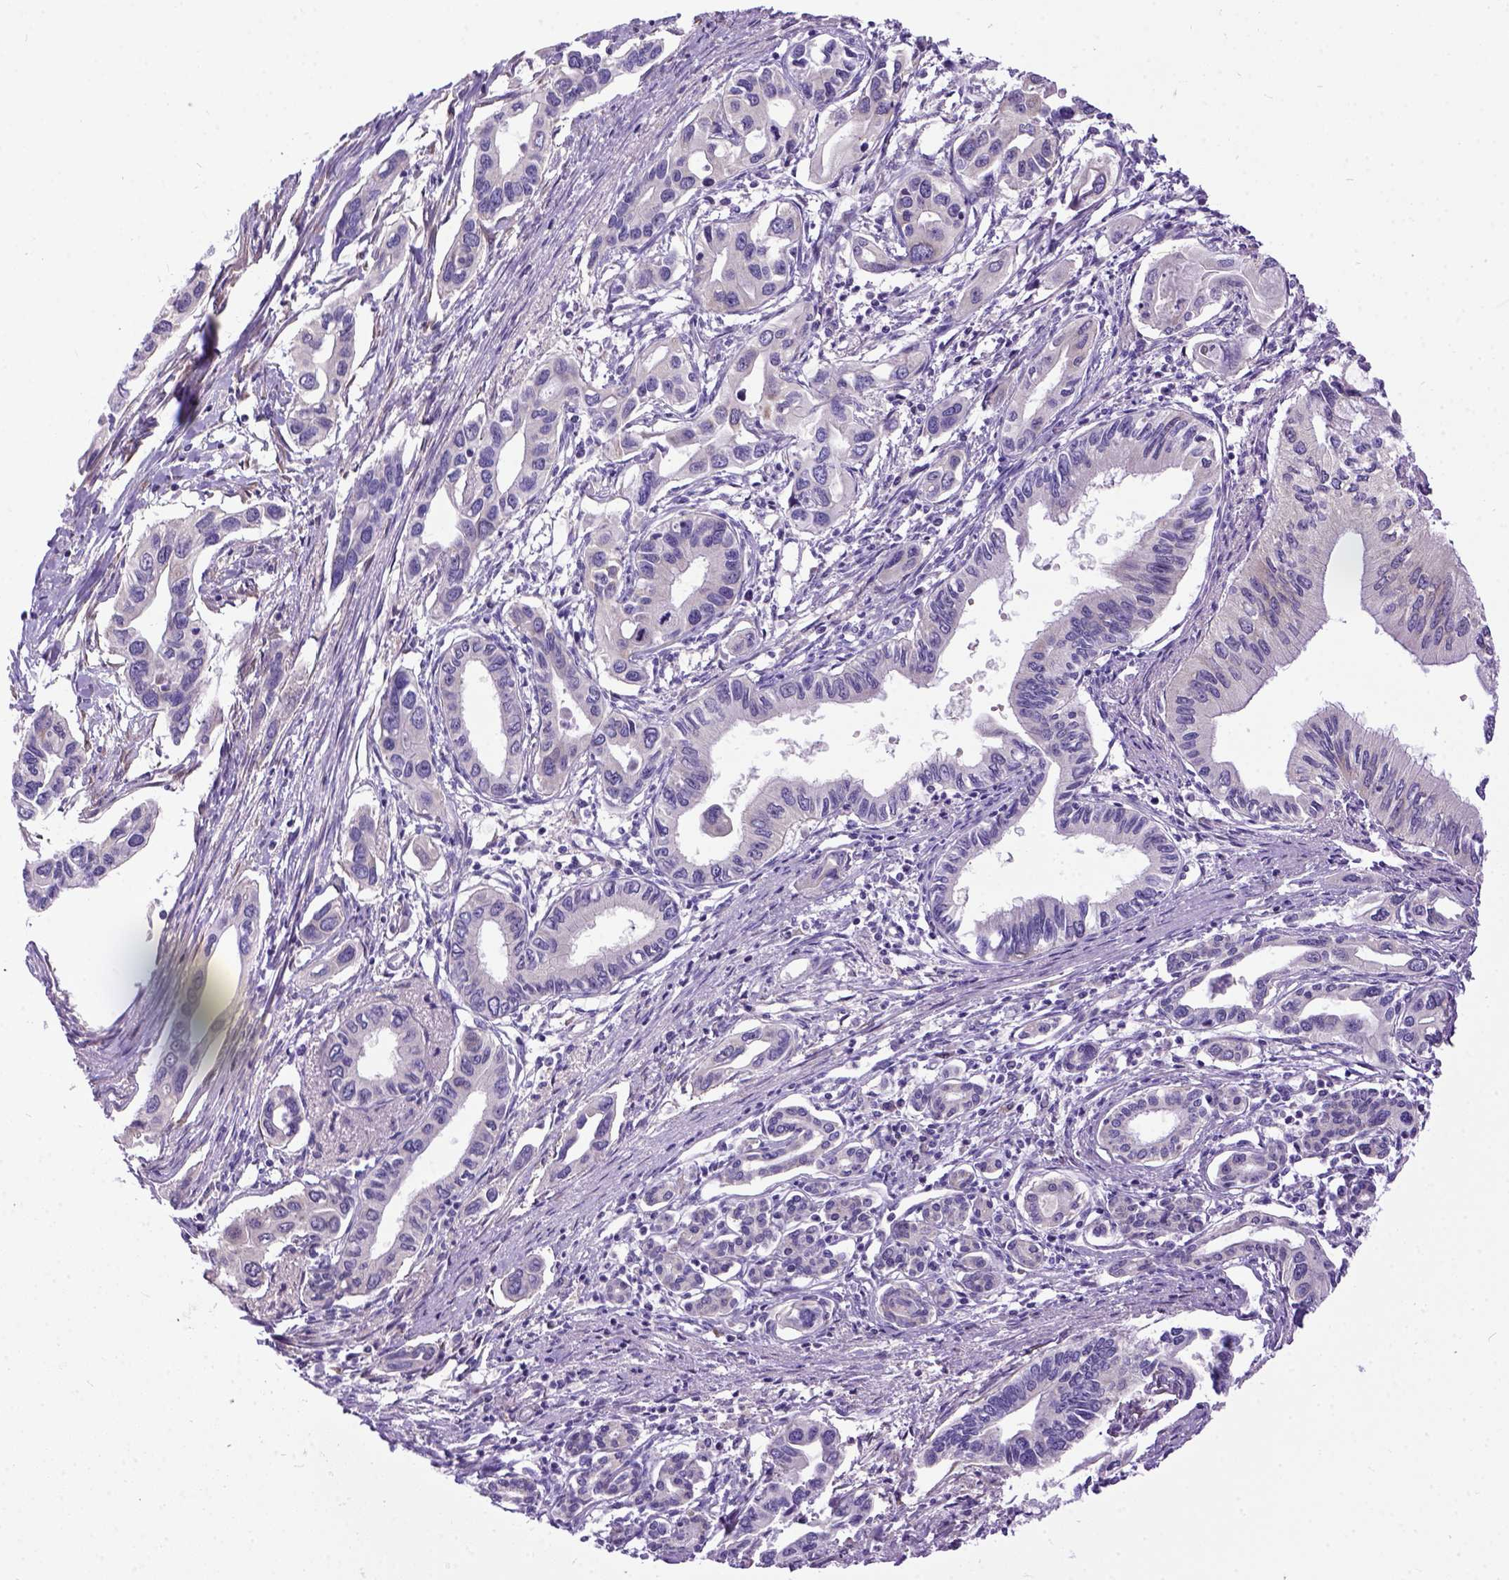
{"staining": {"intensity": "negative", "quantity": "none", "location": "none"}, "tissue": "pancreatic cancer", "cell_type": "Tumor cells", "image_type": "cancer", "snomed": [{"axis": "morphology", "description": "Adenocarcinoma, NOS"}, {"axis": "topography", "description": "Pancreas"}], "caption": "DAB (3,3'-diaminobenzidine) immunohistochemical staining of adenocarcinoma (pancreatic) reveals no significant staining in tumor cells.", "gene": "NEK5", "patient": {"sex": "male", "age": 60}}